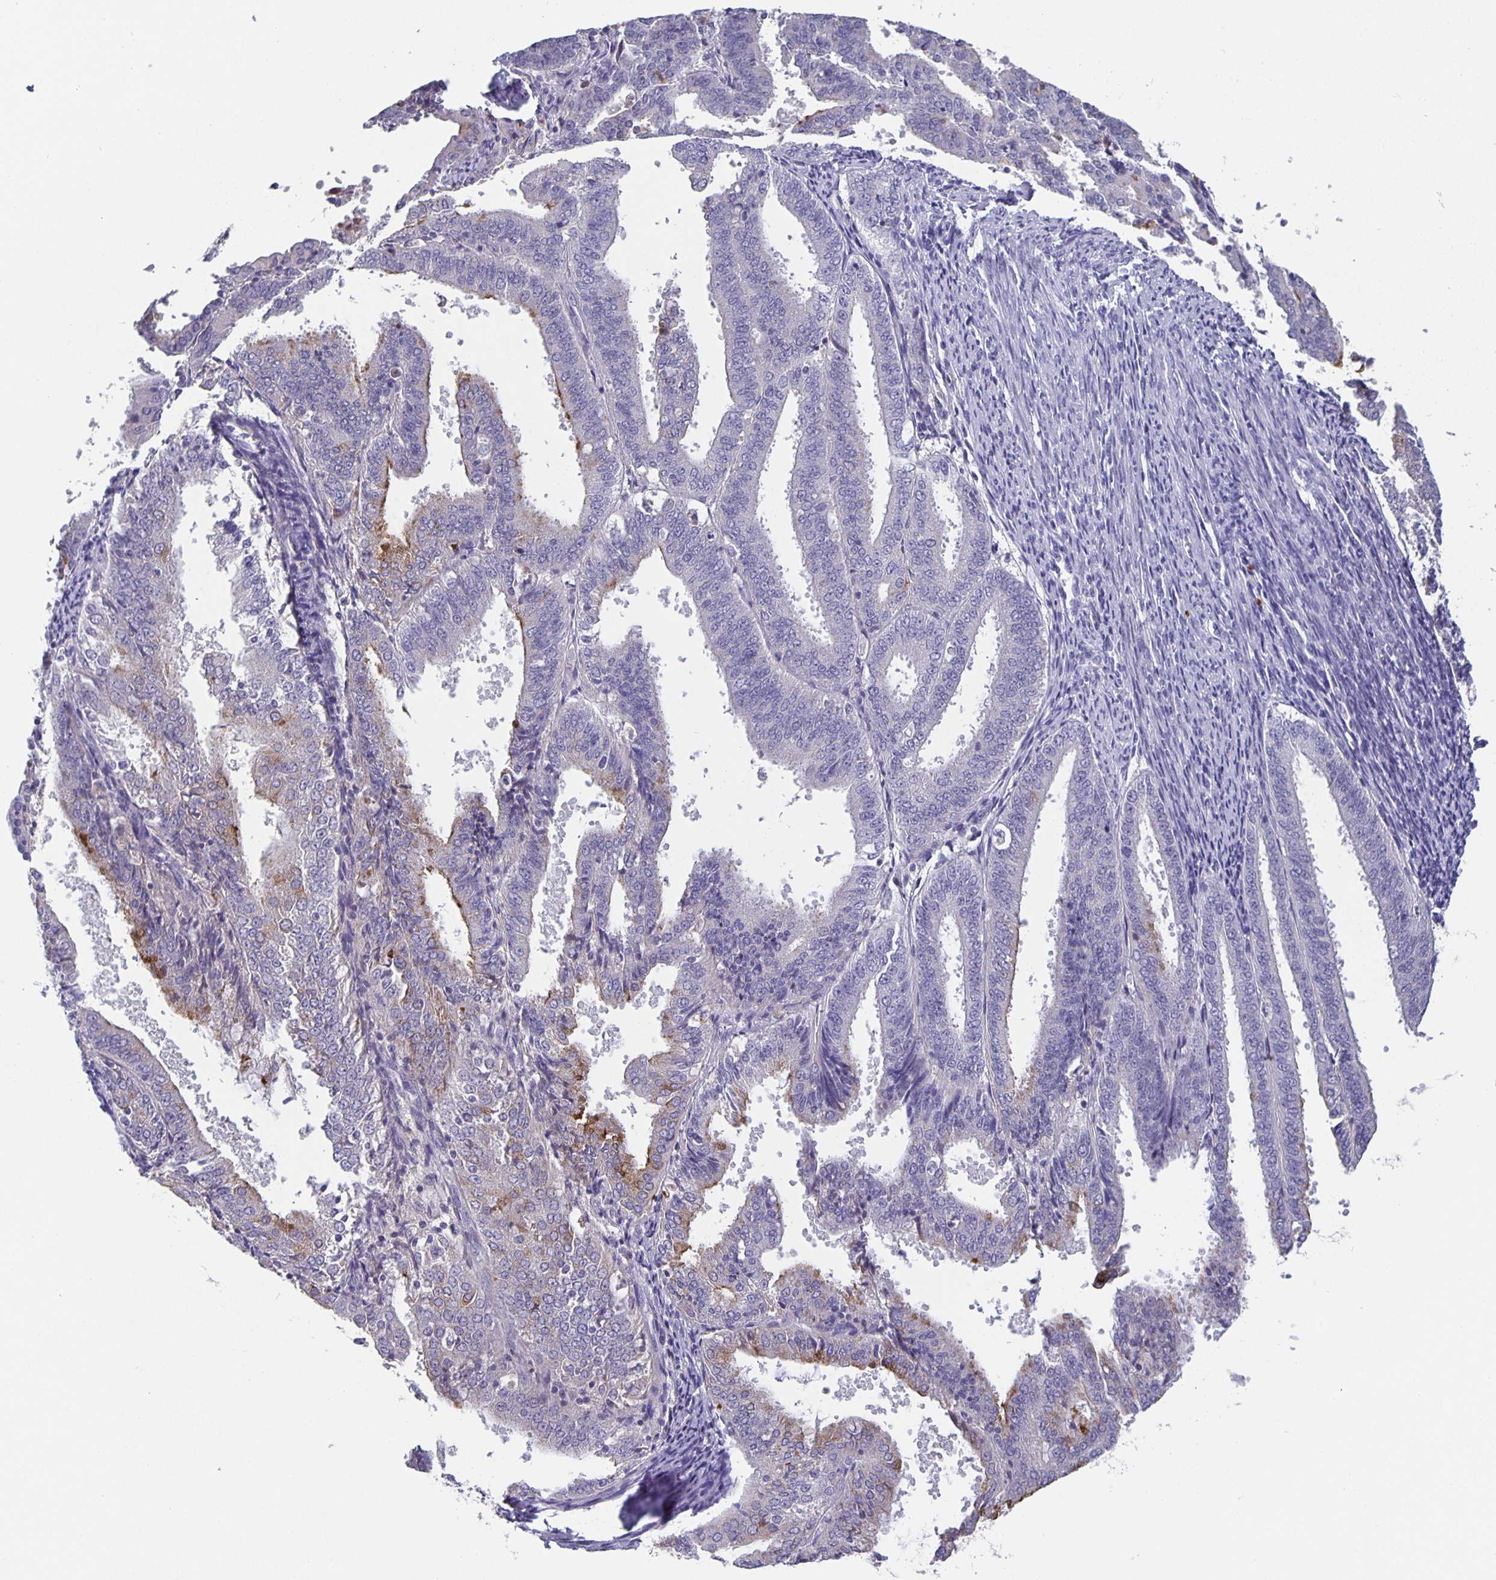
{"staining": {"intensity": "moderate", "quantity": "<25%", "location": "cytoplasmic/membranous"}, "tissue": "endometrial cancer", "cell_type": "Tumor cells", "image_type": "cancer", "snomed": [{"axis": "morphology", "description": "Adenocarcinoma, NOS"}, {"axis": "topography", "description": "Endometrium"}], "caption": "The image reveals immunohistochemical staining of endometrial adenocarcinoma. There is moderate cytoplasmic/membranous expression is seen in about <25% of tumor cells.", "gene": "GDF15", "patient": {"sex": "female", "age": 63}}